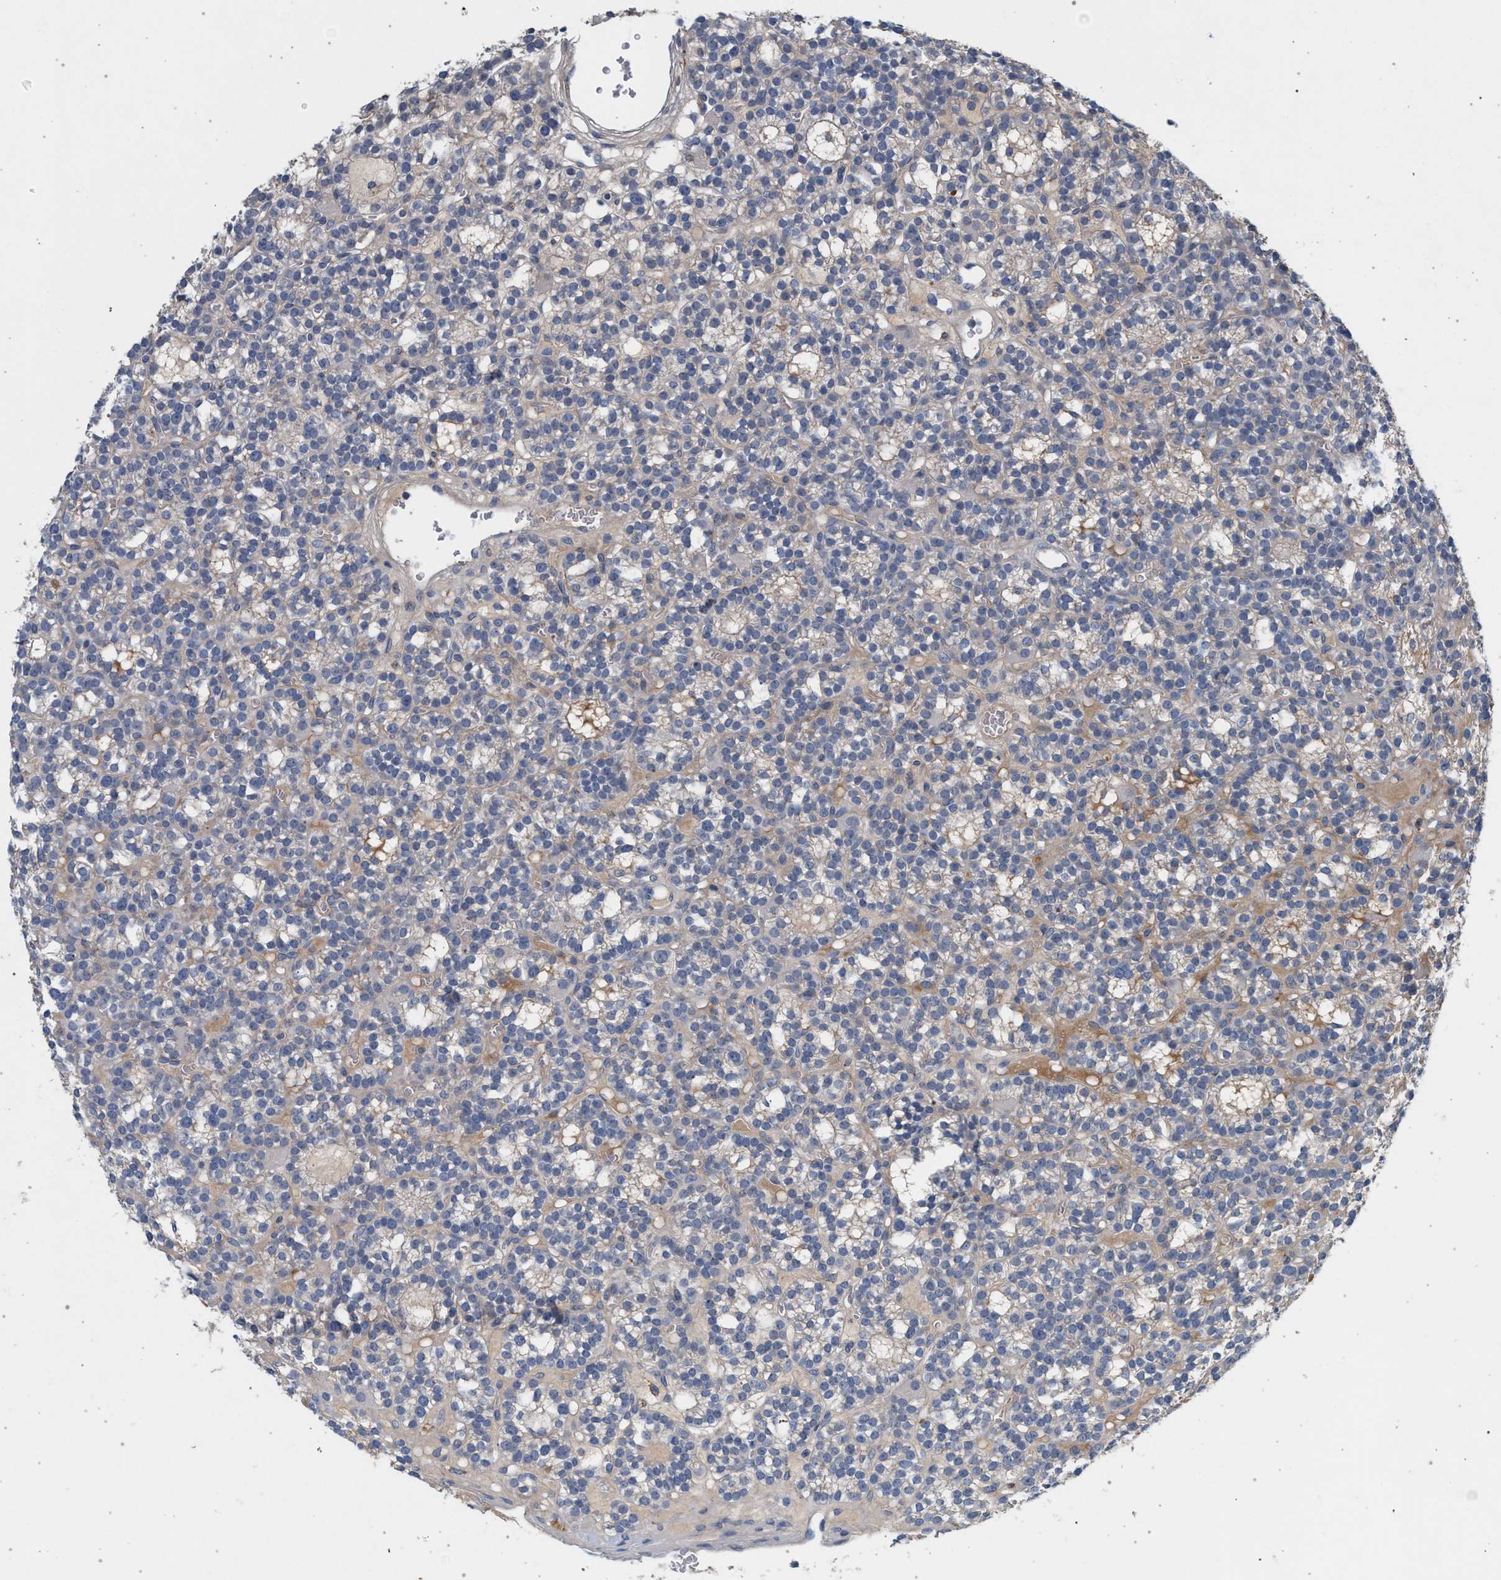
{"staining": {"intensity": "weak", "quantity": "<25%", "location": "cytoplasmic/membranous"}, "tissue": "parathyroid gland", "cell_type": "Glandular cells", "image_type": "normal", "snomed": [{"axis": "morphology", "description": "Normal tissue, NOS"}, {"axis": "morphology", "description": "Adenoma, NOS"}, {"axis": "topography", "description": "Parathyroid gland"}], "caption": "This is an immunohistochemistry (IHC) histopathology image of benign human parathyroid gland. There is no positivity in glandular cells.", "gene": "MAMDC2", "patient": {"sex": "female", "age": 58}}